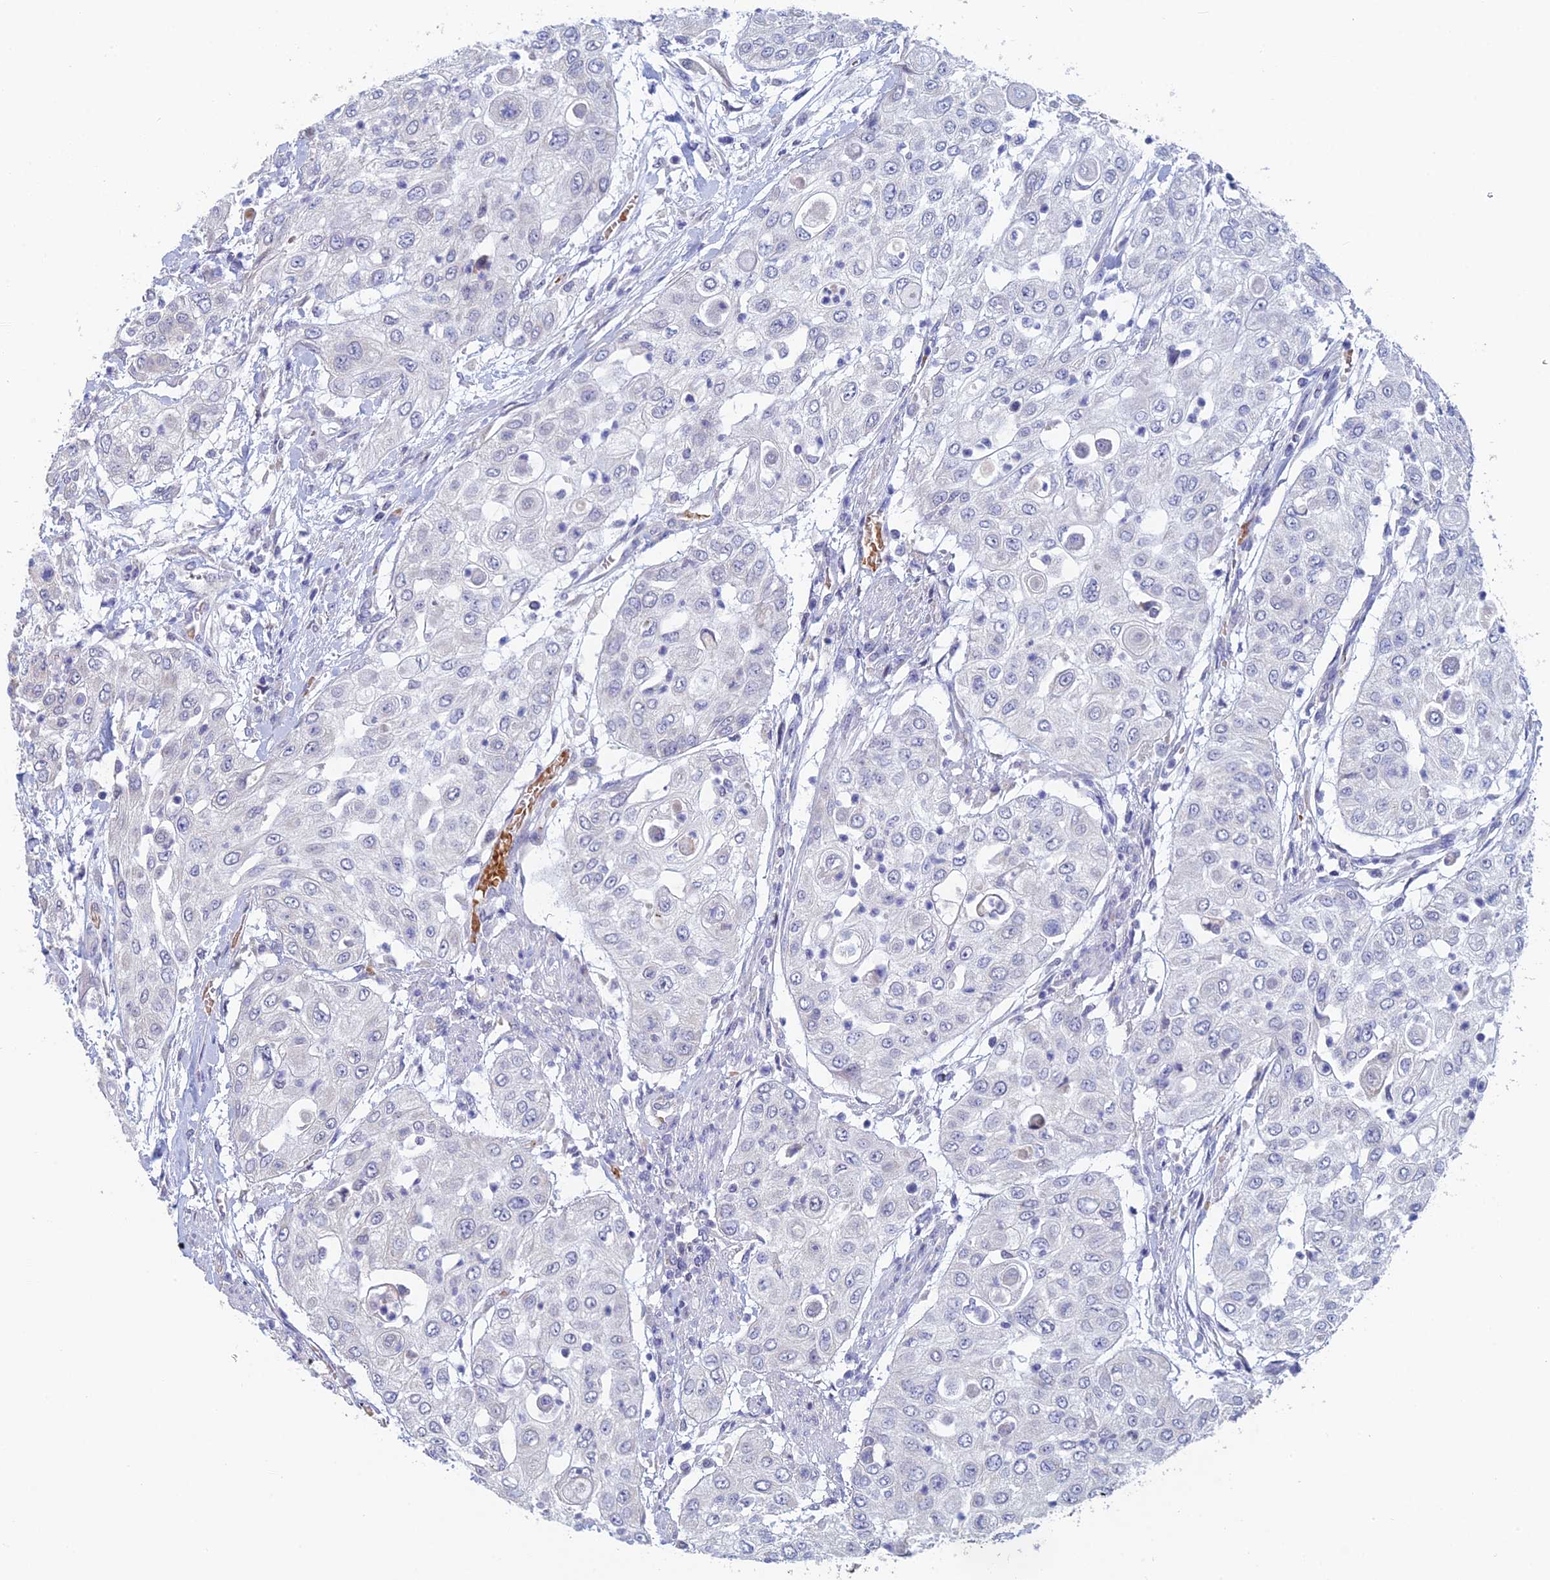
{"staining": {"intensity": "negative", "quantity": "none", "location": "none"}, "tissue": "urothelial cancer", "cell_type": "Tumor cells", "image_type": "cancer", "snomed": [{"axis": "morphology", "description": "Urothelial carcinoma, High grade"}, {"axis": "topography", "description": "Urinary bladder"}], "caption": "A histopathology image of human urothelial cancer is negative for staining in tumor cells.", "gene": "GIPC1", "patient": {"sex": "female", "age": 79}}